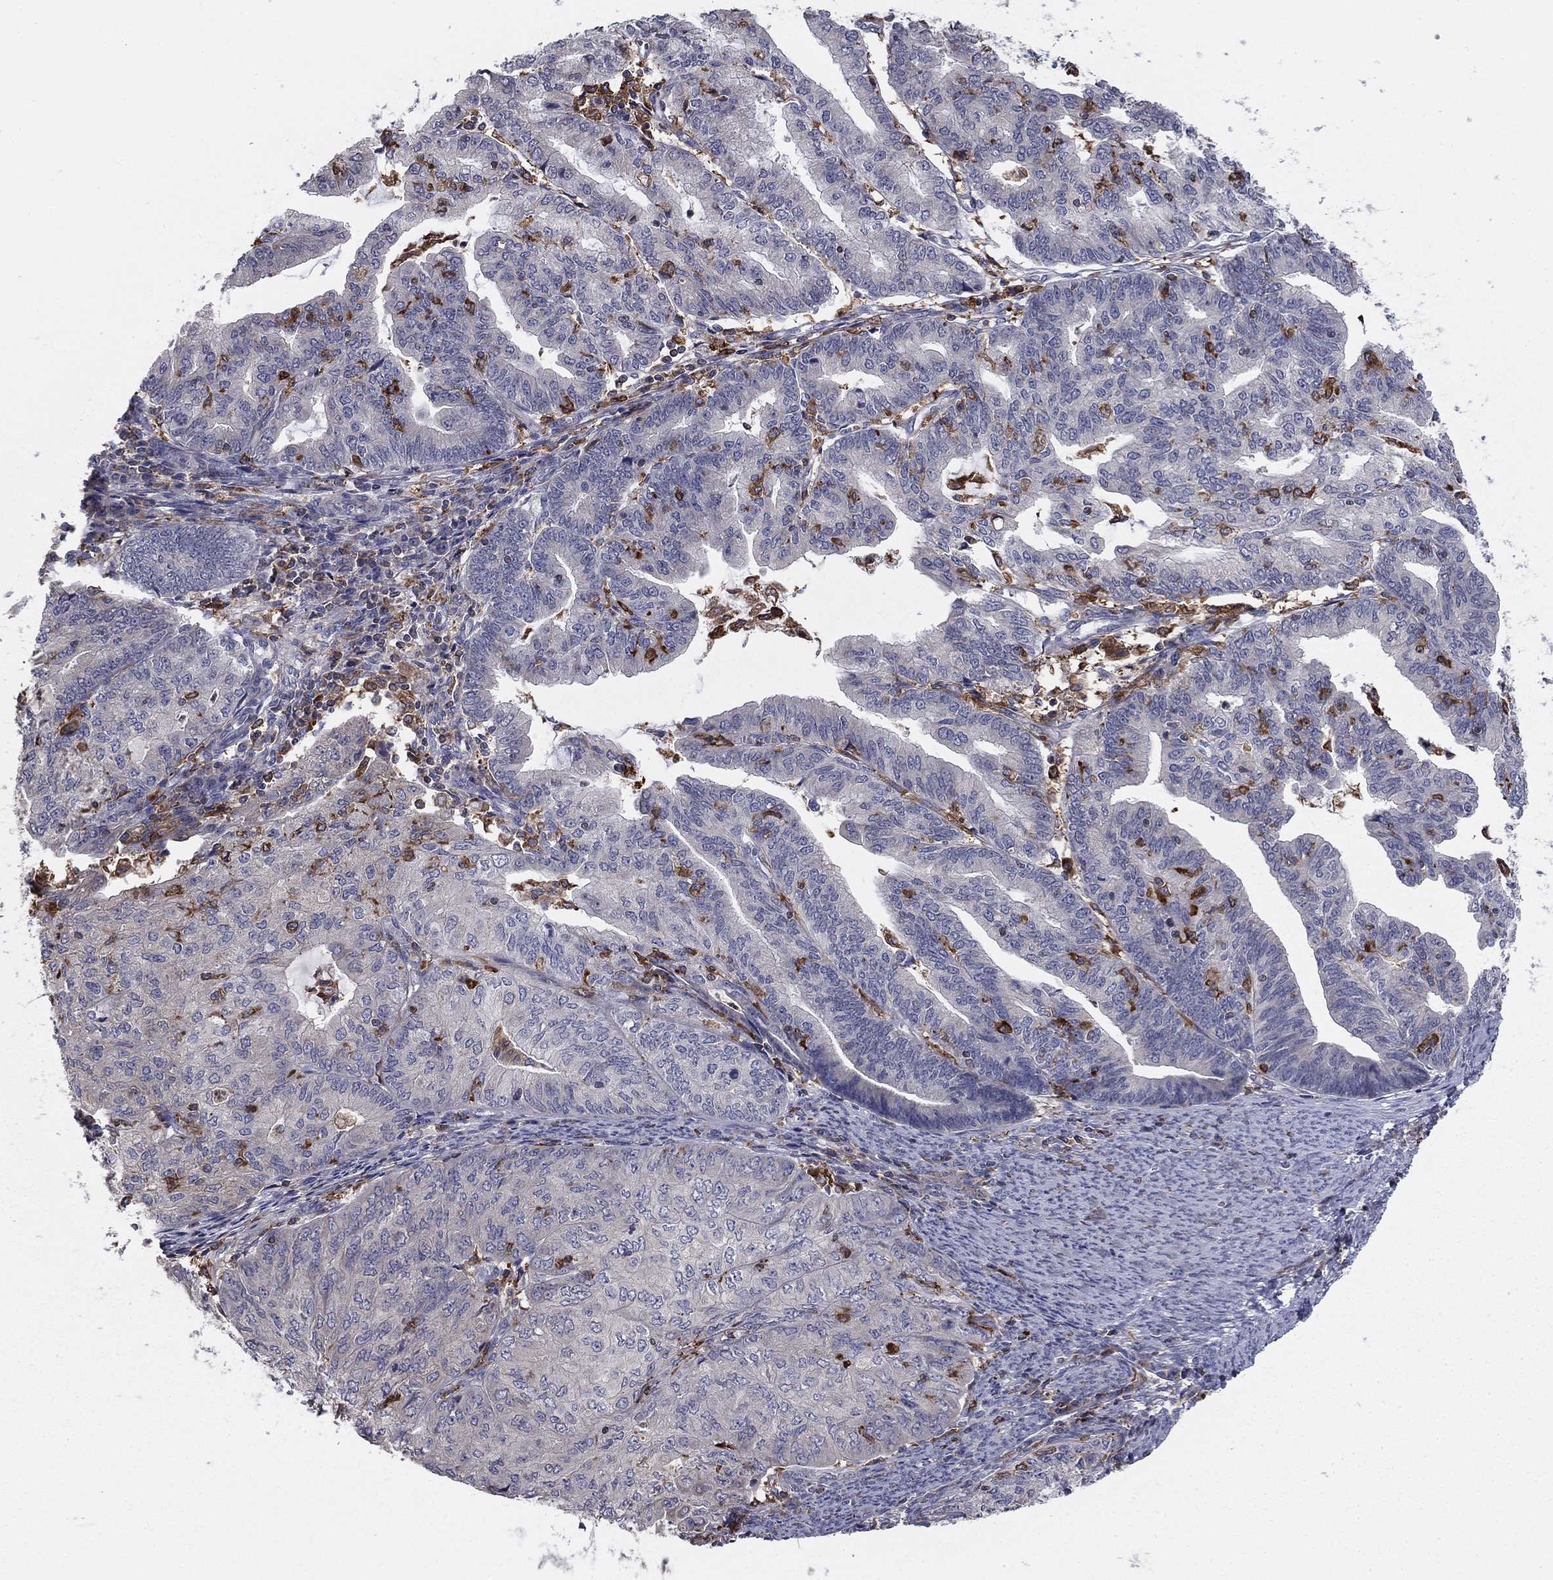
{"staining": {"intensity": "negative", "quantity": "none", "location": "none"}, "tissue": "endometrial cancer", "cell_type": "Tumor cells", "image_type": "cancer", "snomed": [{"axis": "morphology", "description": "Adenocarcinoma, NOS"}, {"axis": "topography", "description": "Endometrium"}], "caption": "Immunohistochemistry photomicrograph of neoplastic tissue: endometrial adenocarcinoma stained with DAB (3,3'-diaminobenzidine) reveals no significant protein expression in tumor cells. (Stains: DAB (3,3'-diaminobenzidine) IHC with hematoxylin counter stain, Microscopy: brightfield microscopy at high magnification).", "gene": "PLCB2", "patient": {"sex": "female", "age": 82}}